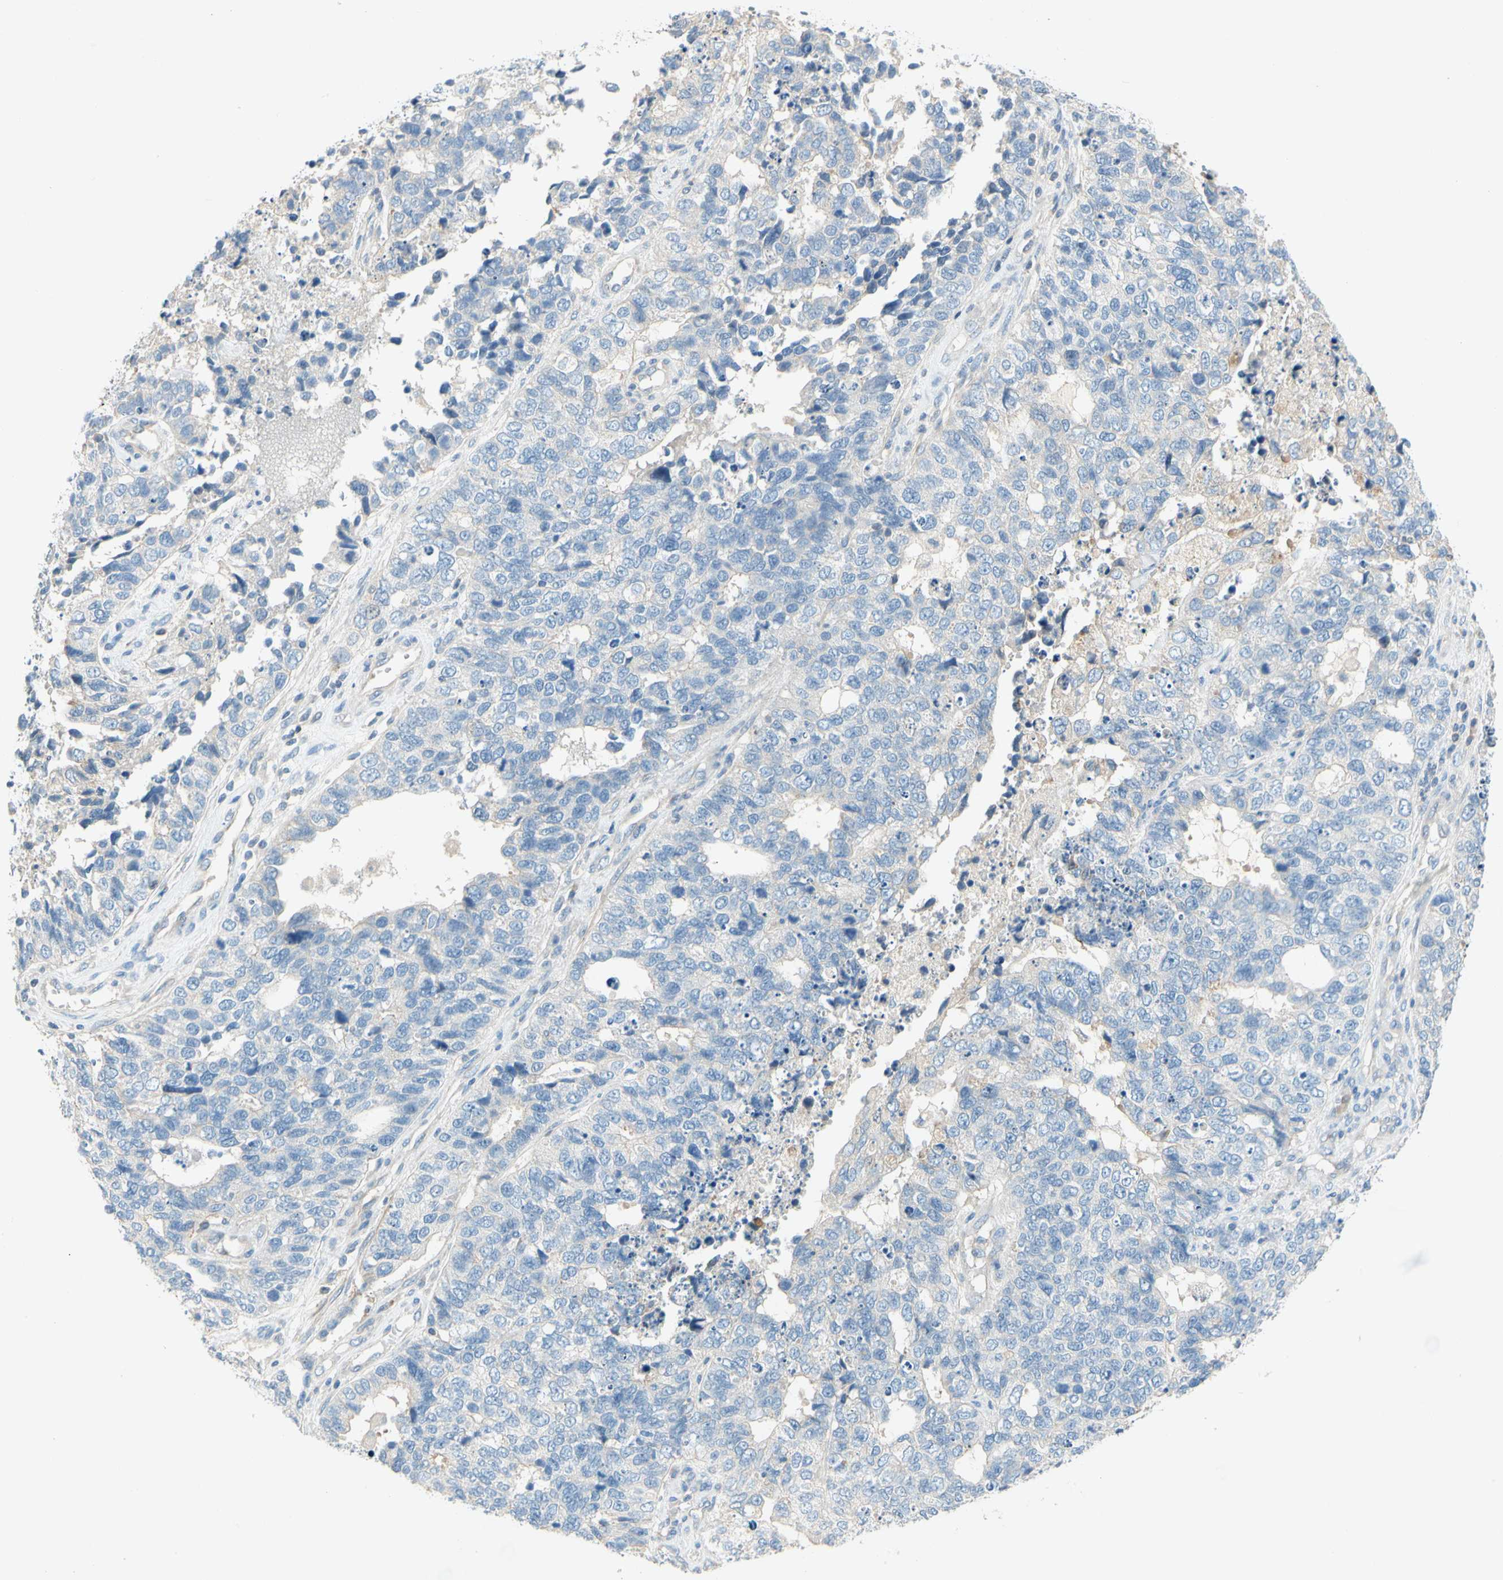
{"staining": {"intensity": "negative", "quantity": "none", "location": "none"}, "tissue": "cervical cancer", "cell_type": "Tumor cells", "image_type": "cancer", "snomed": [{"axis": "morphology", "description": "Squamous cell carcinoma, NOS"}, {"axis": "topography", "description": "Cervix"}], "caption": "DAB (3,3'-diaminobenzidine) immunohistochemical staining of human cervical cancer (squamous cell carcinoma) displays no significant staining in tumor cells.", "gene": "CCM2L", "patient": {"sex": "female", "age": 63}}